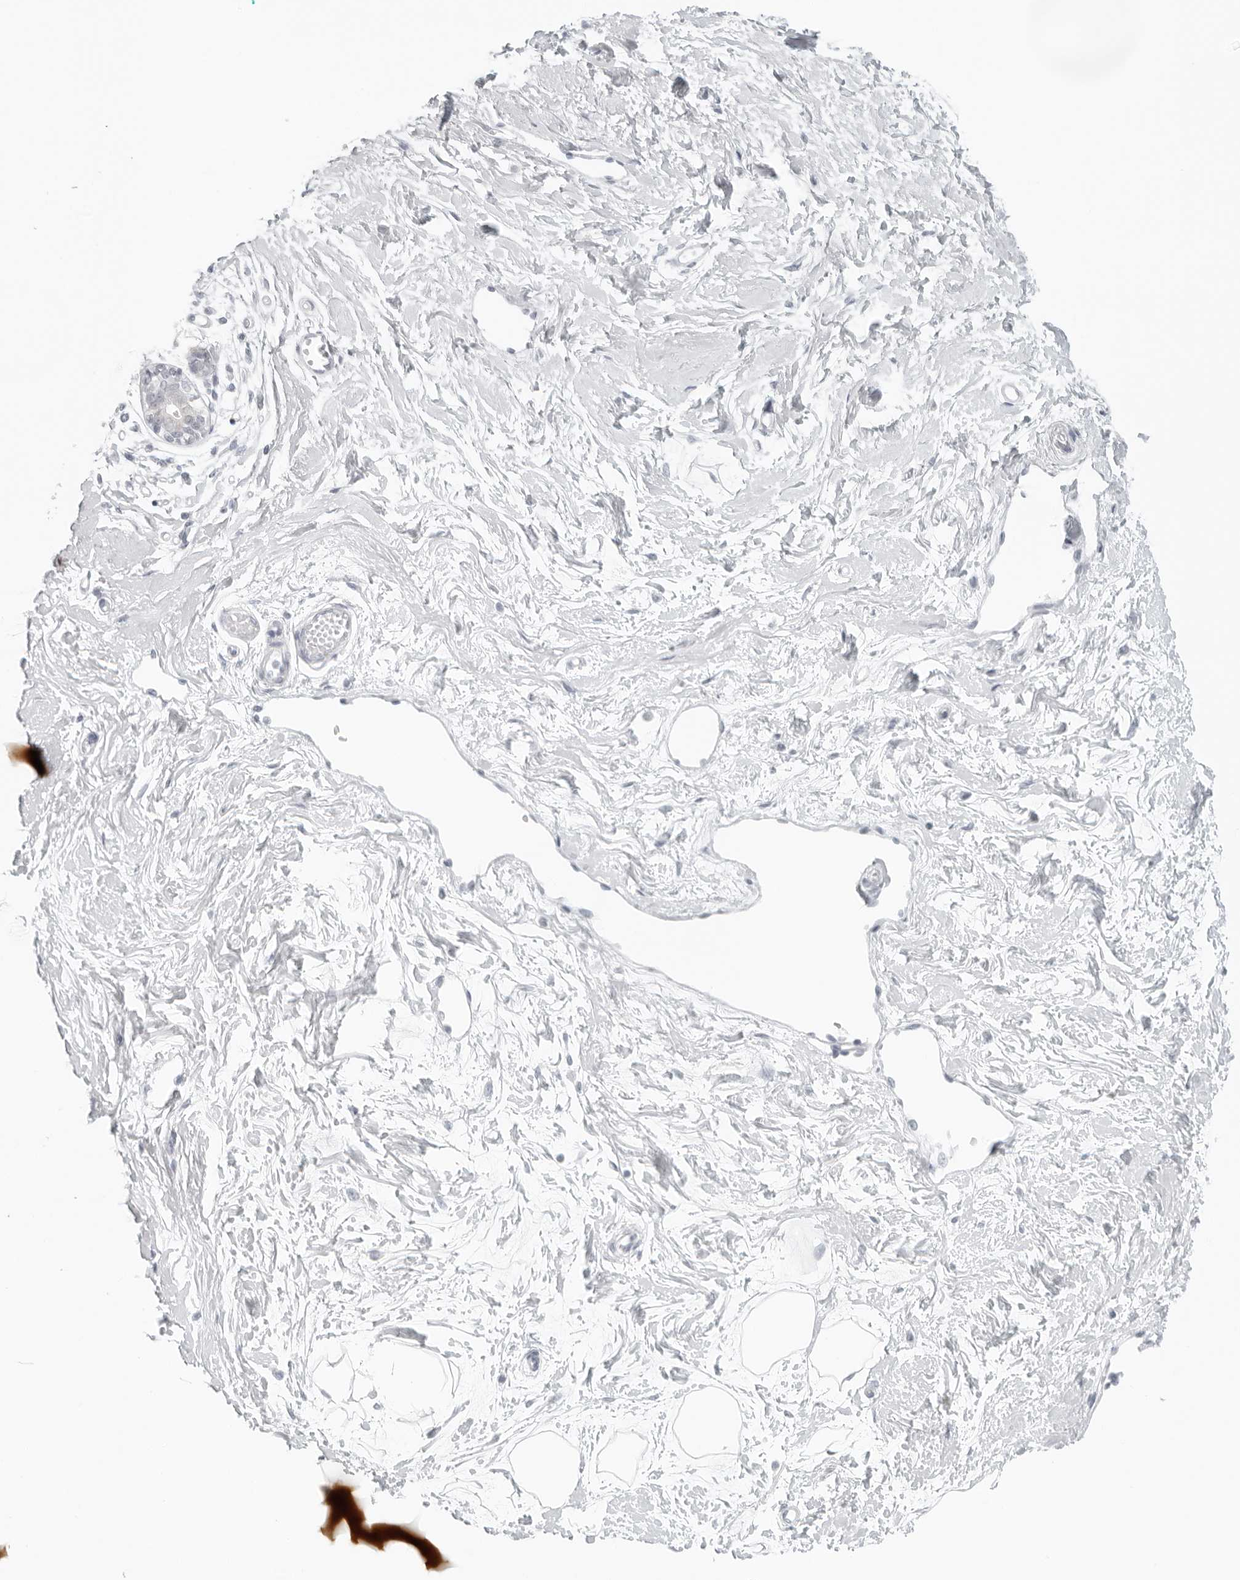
{"staining": {"intensity": "negative", "quantity": "none", "location": "none"}, "tissue": "breast", "cell_type": "Adipocytes", "image_type": "normal", "snomed": [{"axis": "morphology", "description": "Normal tissue, NOS"}, {"axis": "topography", "description": "Breast"}], "caption": "DAB (3,3'-diaminobenzidine) immunohistochemical staining of unremarkable human breast displays no significant staining in adipocytes.", "gene": "RPS6KC1", "patient": {"sex": "female", "age": 45}}